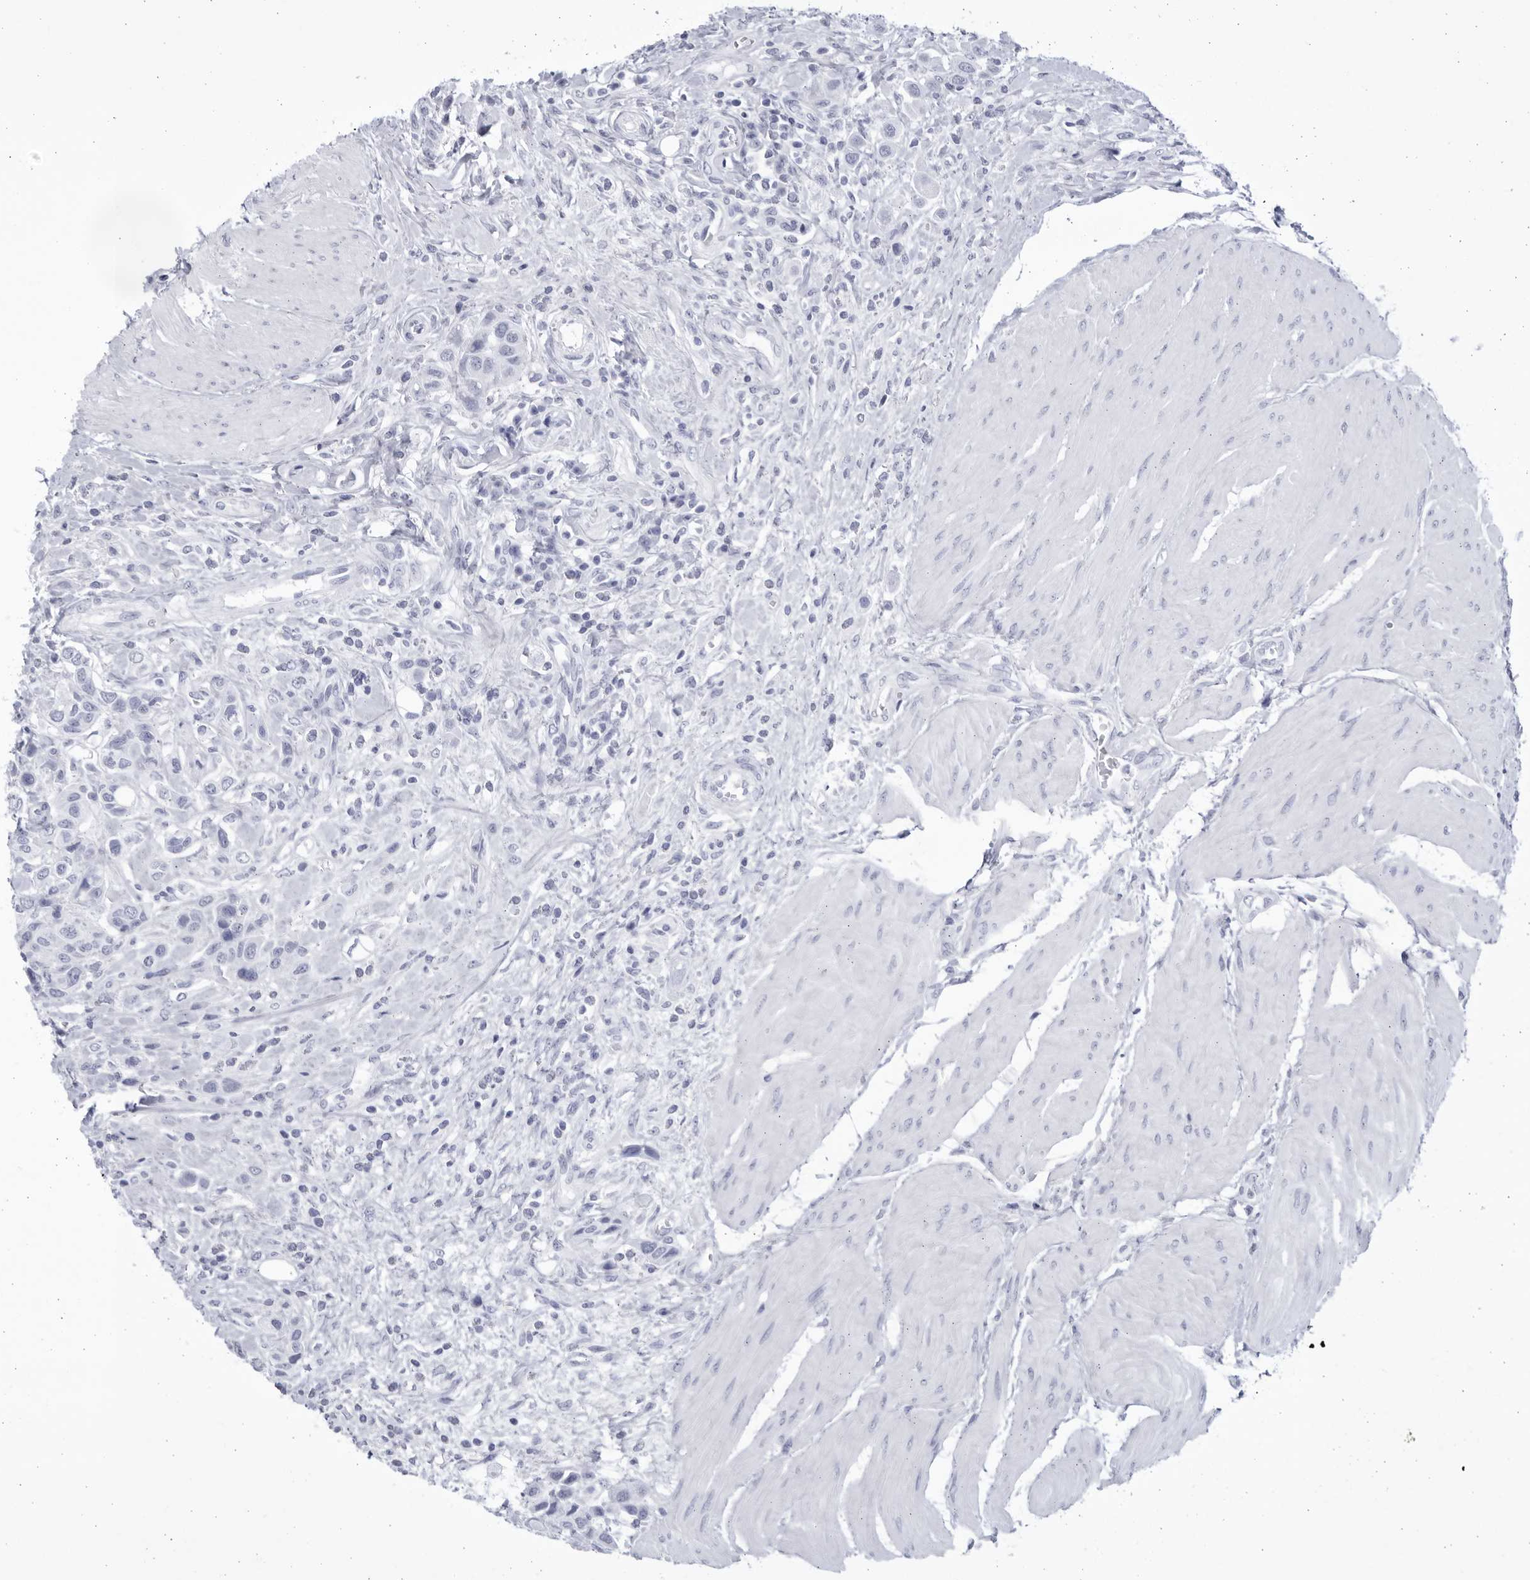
{"staining": {"intensity": "negative", "quantity": "none", "location": "none"}, "tissue": "urothelial cancer", "cell_type": "Tumor cells", "image_type": "cancer", "snomed": [{"axis": "morphology", "description": "Urothelial carcinoma, High grade"}, {"axis": "topography", "description": "Urinary bladder"}], "caption": "Human urothelial cancer stained for a protein using immunohistochemistry (IHC) shows no staining in tumor cells.", "gene": "CCDC181", "patient": {"sex": "male", "age": 50}}